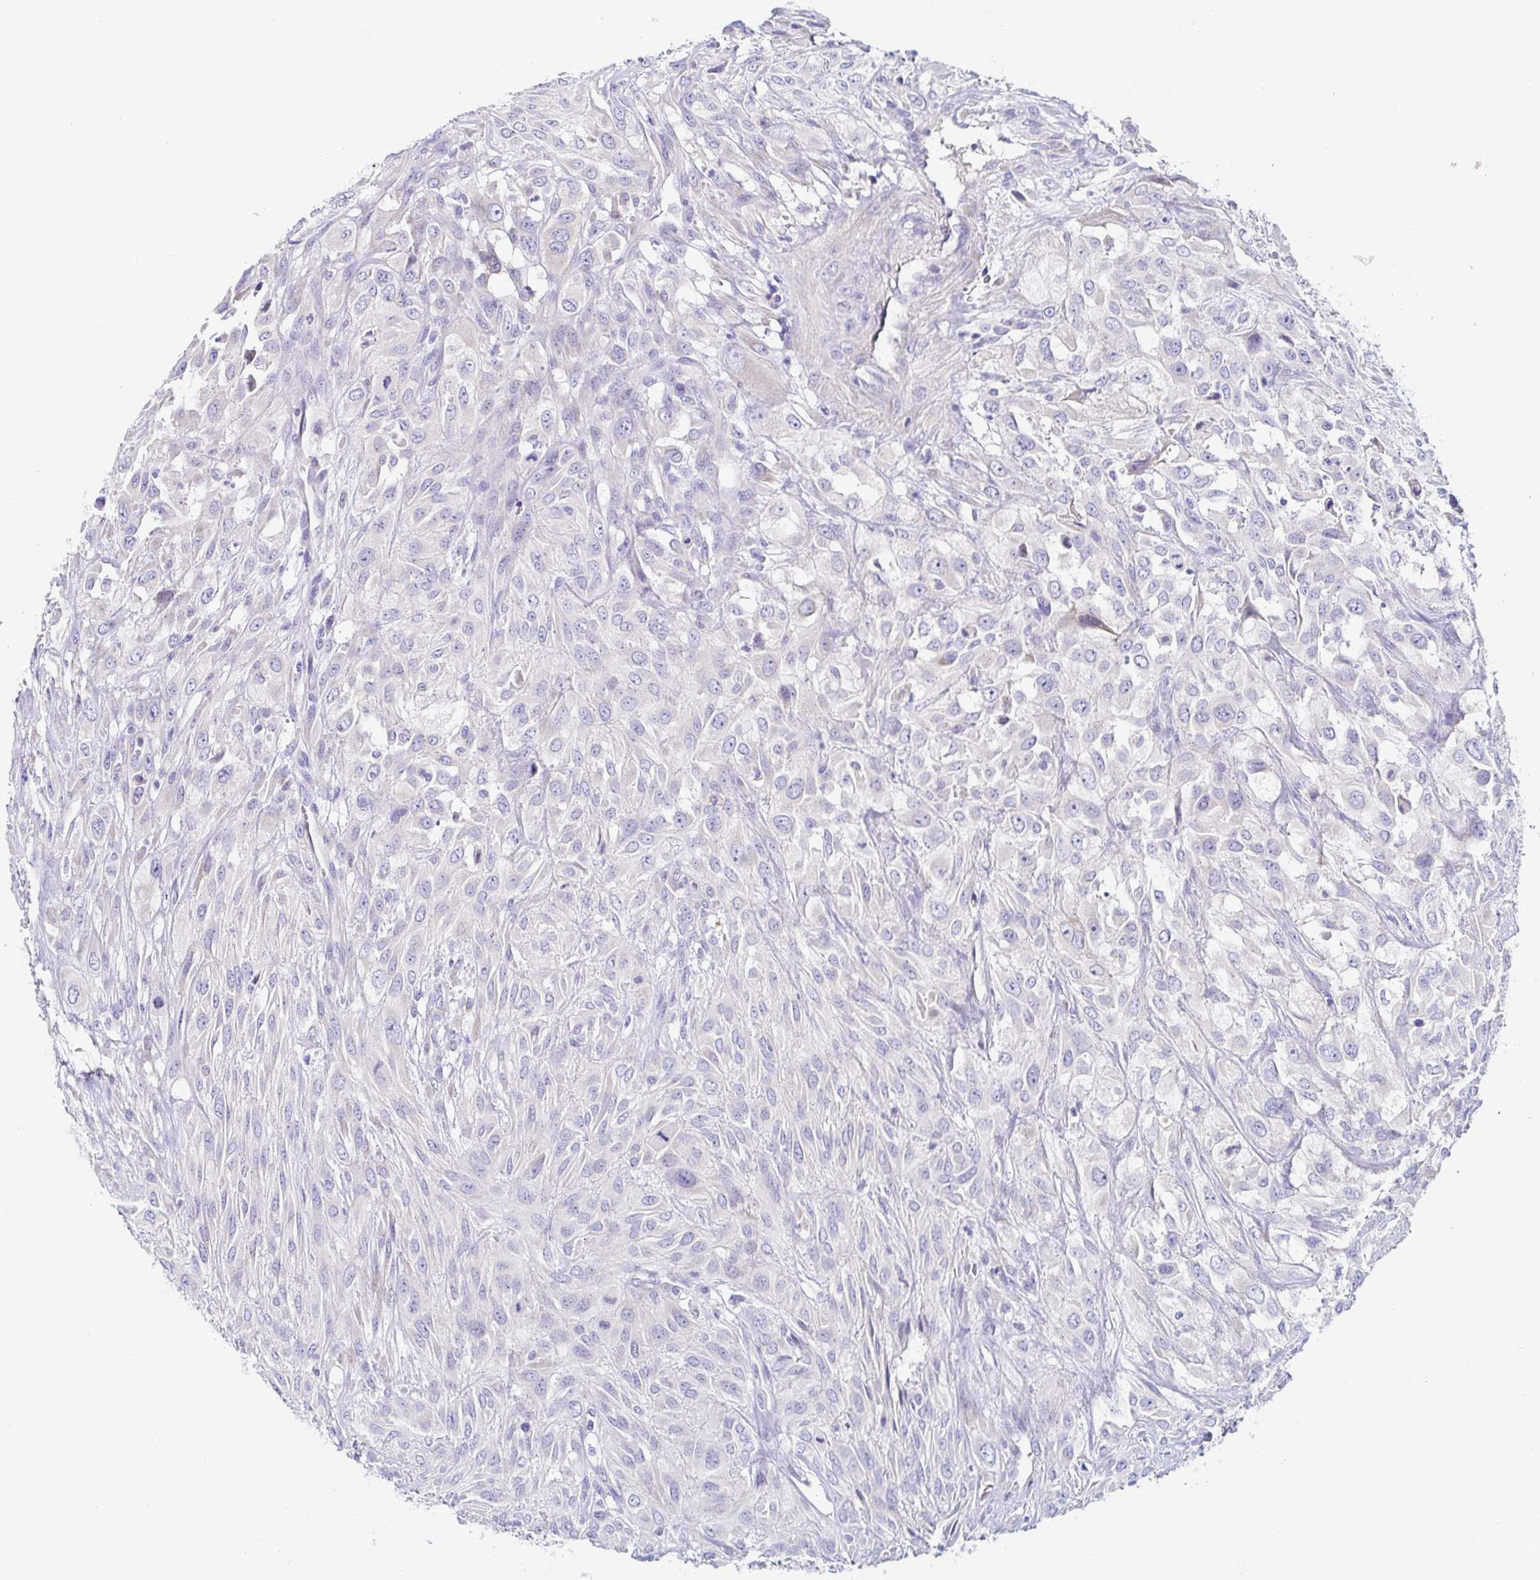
{"staining": {"intensity": "negative", "quantity": "none", "location": "none"}, "tissue": "urothelial cancer", "cell_type": "Tumor cells", "image_type": "cancer", "snomed": [{"axis": "morphology", "description": "Urothelial carcinoma, High grade"}, {"axis": "topography", "description": "Urinary bladder"}], "caption": "DAB immunohistochemical staining of human urothelial carcinoma (high-grade) displays no significant staining in tumor cells. (DAB immunohistochemistry (IHC) with hematoxylin counter stain).", "gene": "C4orf17", "patient": {"sex": "male", "age": 67}}